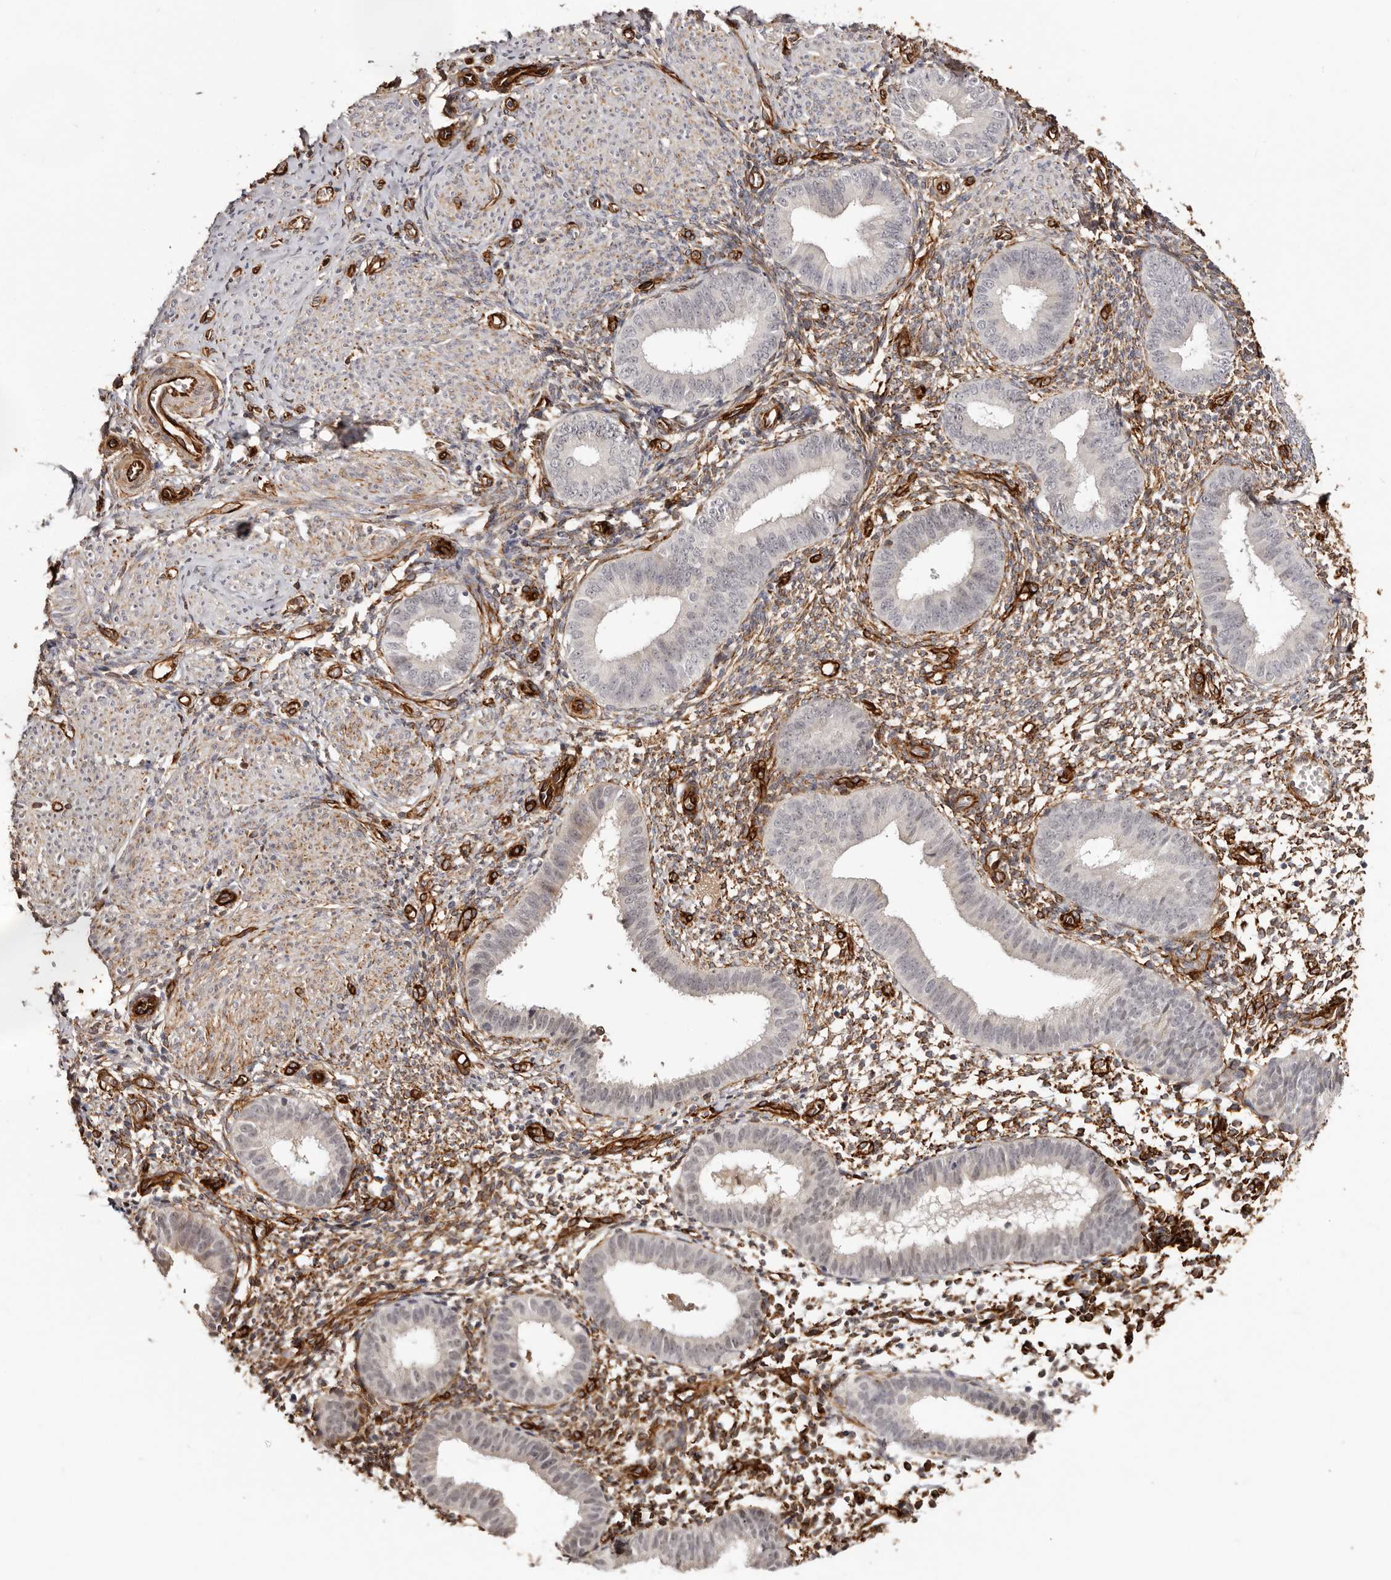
{"staining": {"intensity": "moderate", "quantity": "25%-75%", "location": "cytoplasmic/membranous"}, "tissue": "endometrium", "cell_type": "Cells in endometrial stroma", "image_type": "normal", "snomed": [{"axis": "morphology", "description": "Normal tissue, NOS"}, {"axis": "topography", "description": "Uterus"}, {"axis": "topography", "description": "Endometrium"}], "caption": "Protein staining of normal endometrium reveals moderate cytoplasmic/membranous staining in about 25%-75% of cells in endometrial stroma.", "gene": "ZNF557", "patient": {"sex": "female", "age": 48}}